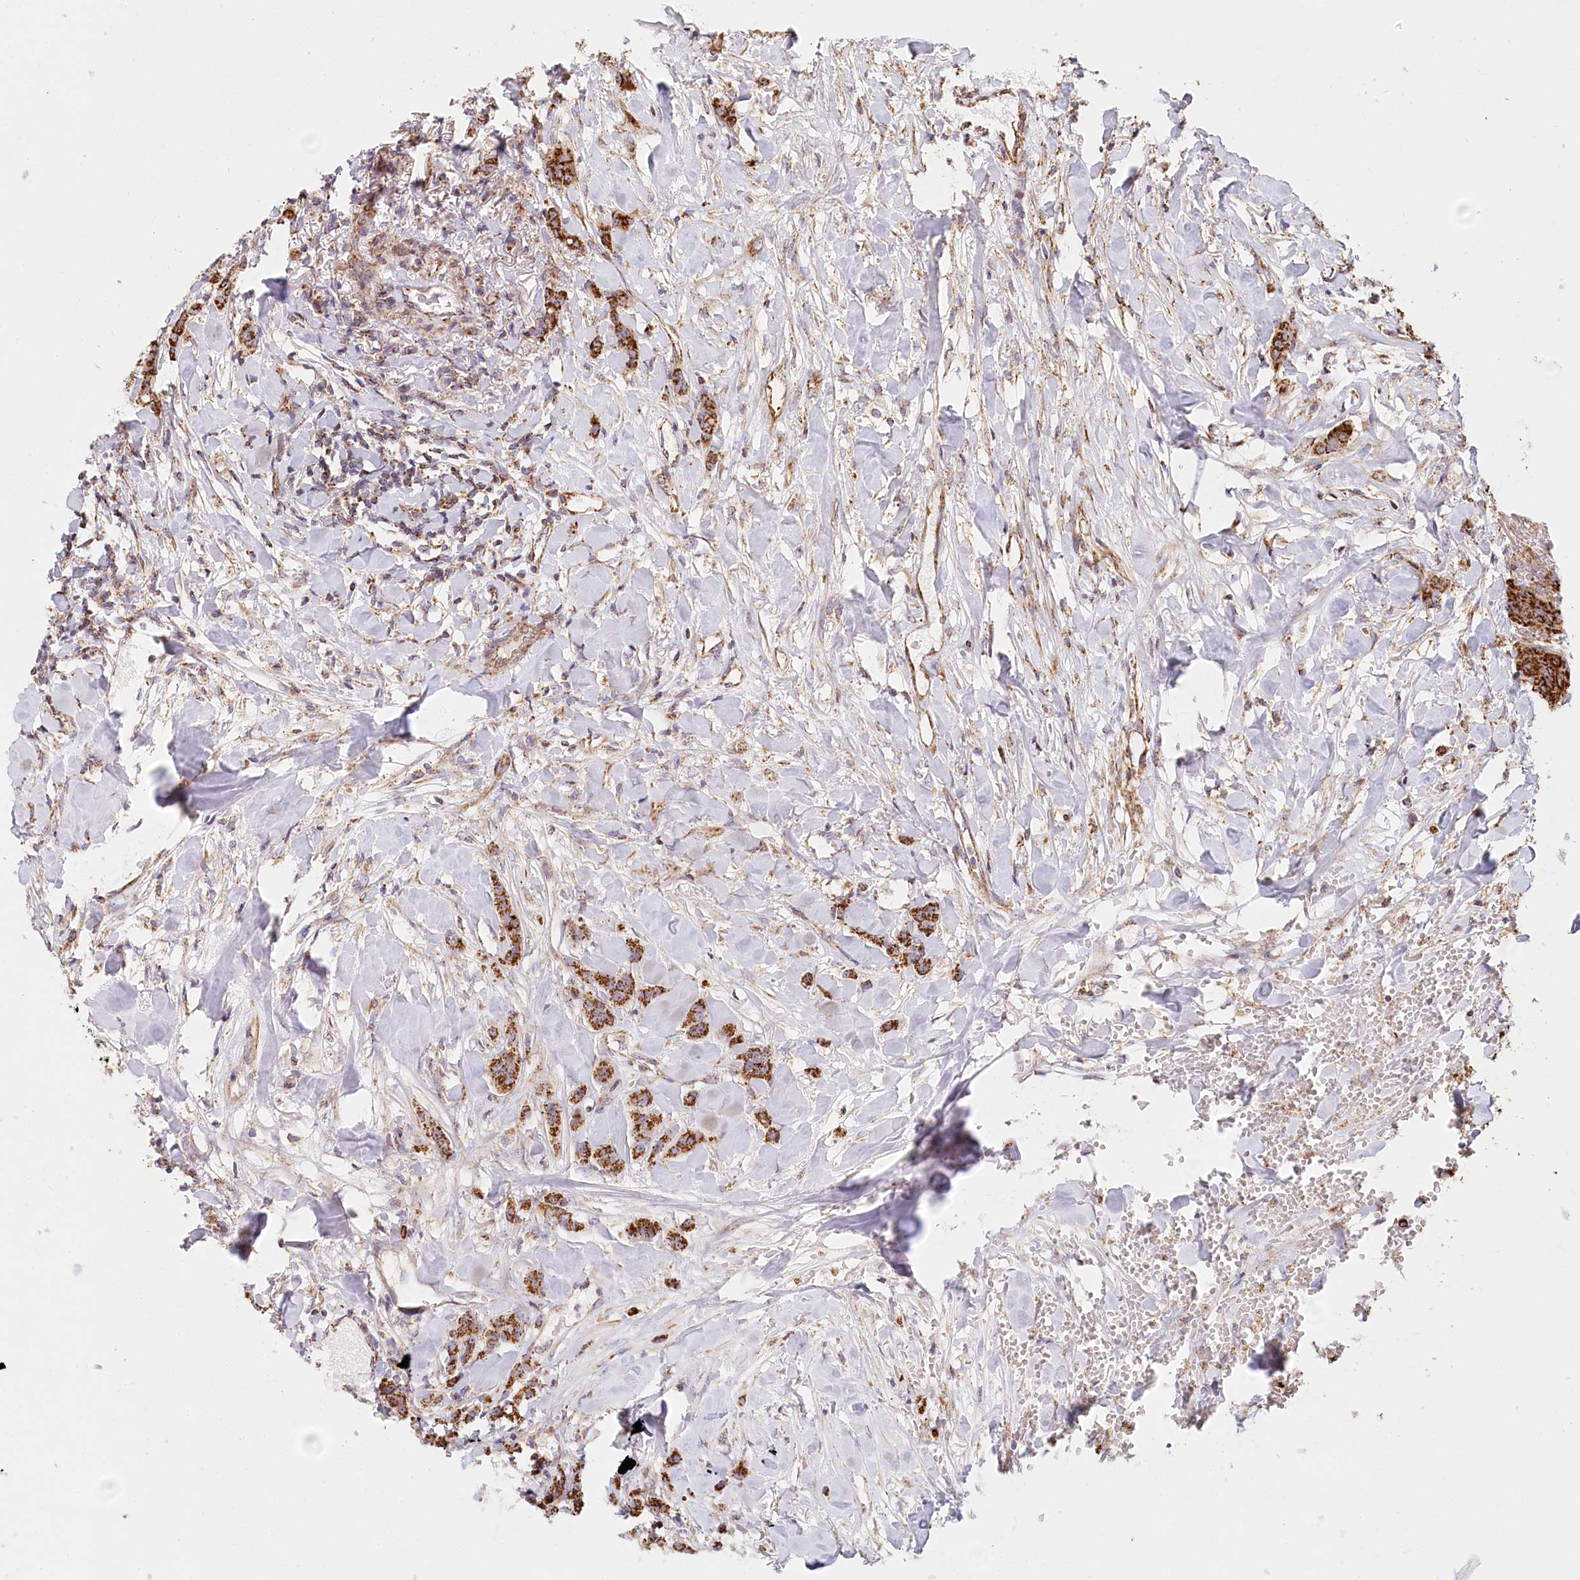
{"staining": {"intensity": "strong", "quantity": ">75%", "location": "cytoplasmic/membranous"}, "tissue": "breast cancer", "cell_type": "Tumor cells", "image_type": "cancer", "snomed": [{"axis": "morphology", "description": "Duct carcinoma"}, {"axis": "topography", "description": "Breast"}], "caption": "IHC image of neoplastic tissue: human breast cancer stained using IHC displays high levels of strong protein expression localized specifically in the cytoplasmic/membranous of tumor cells, appearing as a cytoplasmic/membranous brown color.", "gene": "UMPS", "patient": {"sex": "female", "age": 40}}